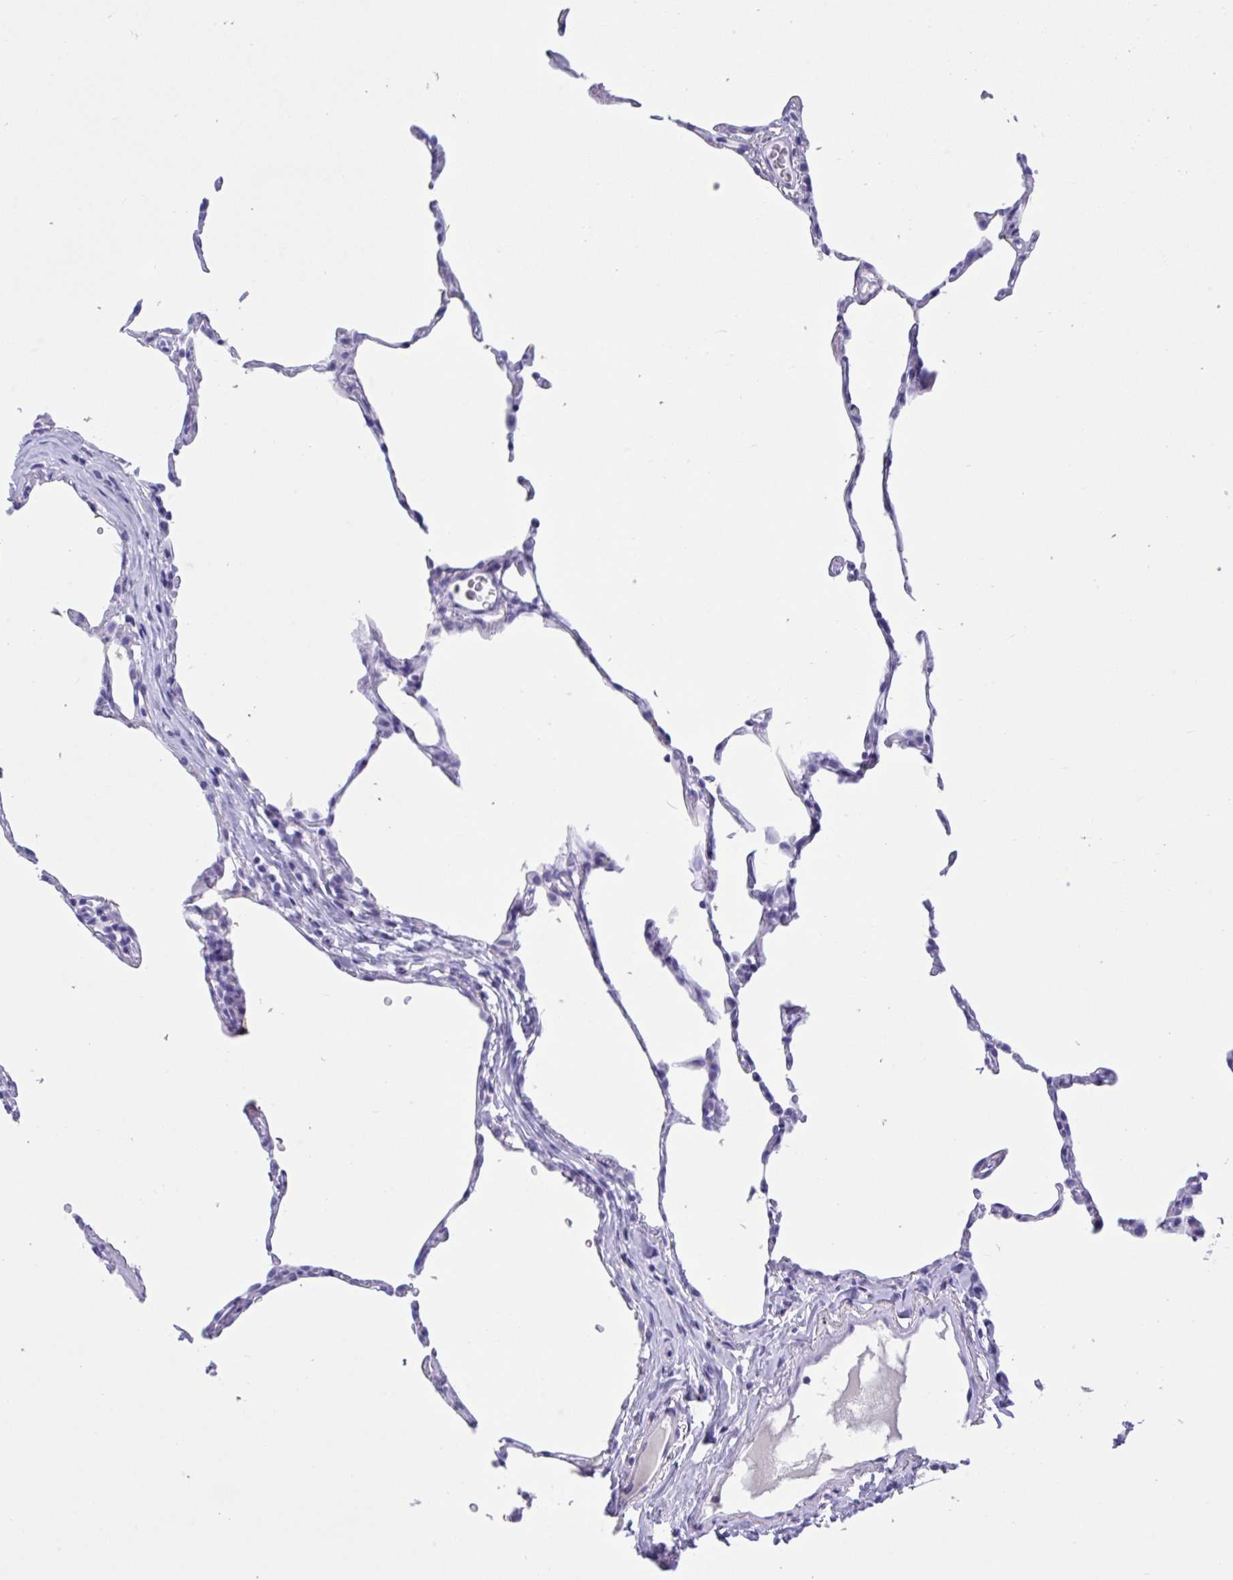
{"staining": {"intensity": "negative", "quantity": "none", "location": "none"}, "tissue": "lung", "cell_type": "Alveolar cells", "image_type": "normal", "snomed": [{"axis": "morphology", "description": "Normal tissue, NOS"}, {"axis": "topography", "description": "Lung"}], "caption": "DAB (3,3'-diaminobenzidine) immunohistochemical staining of normal lung demonstrates no significant expression in alveolar cells. (DAB (3,3'-diaminobenzidine) immunohistochemistry (IHC), high magnification).", "gene": "TMEM35A", "patient": {"sex": "female", "age": 57}}